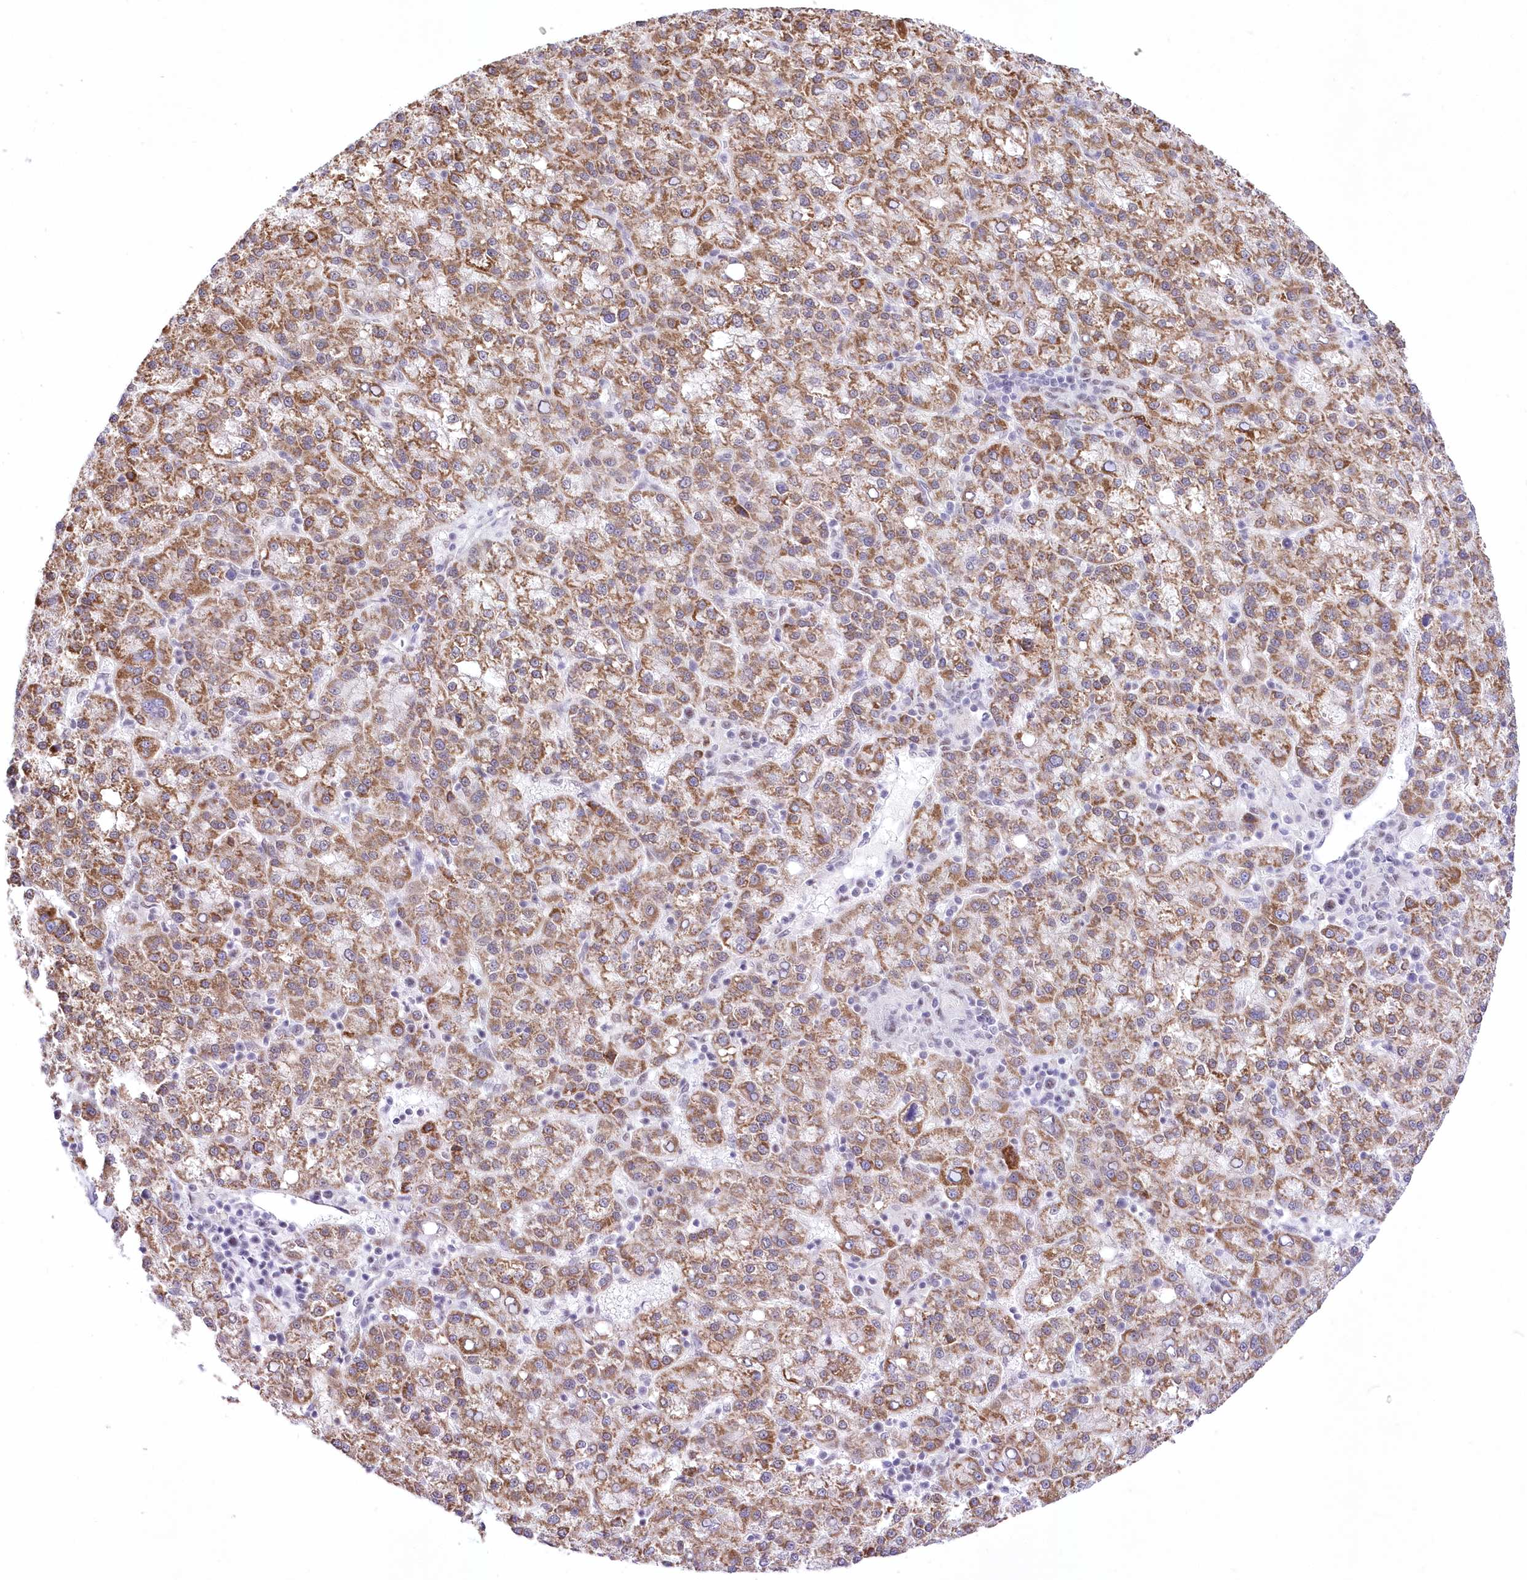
{"staining": {"intensity": "moderate", "quantity": ">75%", "location": "cytoplasmic/membranous"}, "tissue": "liver cancer", "cell_type": "Tumor cells", "image_type": "cancer", "snomed": [{"axis": "morphology", "description": "Carcinoma, Hepatocellular, NOS"}, {"axis": "topography", "description": "Liver"}], "caption": "There is medium levels of moderate cytoplasmic/membranous positivity in tumor cells of liver hepatocellular carcinoma, as demonstrated by immunohistochemical staining (brown color).", "gene": "NSUN2", "patient": {"sex": "female", "age": 58}}